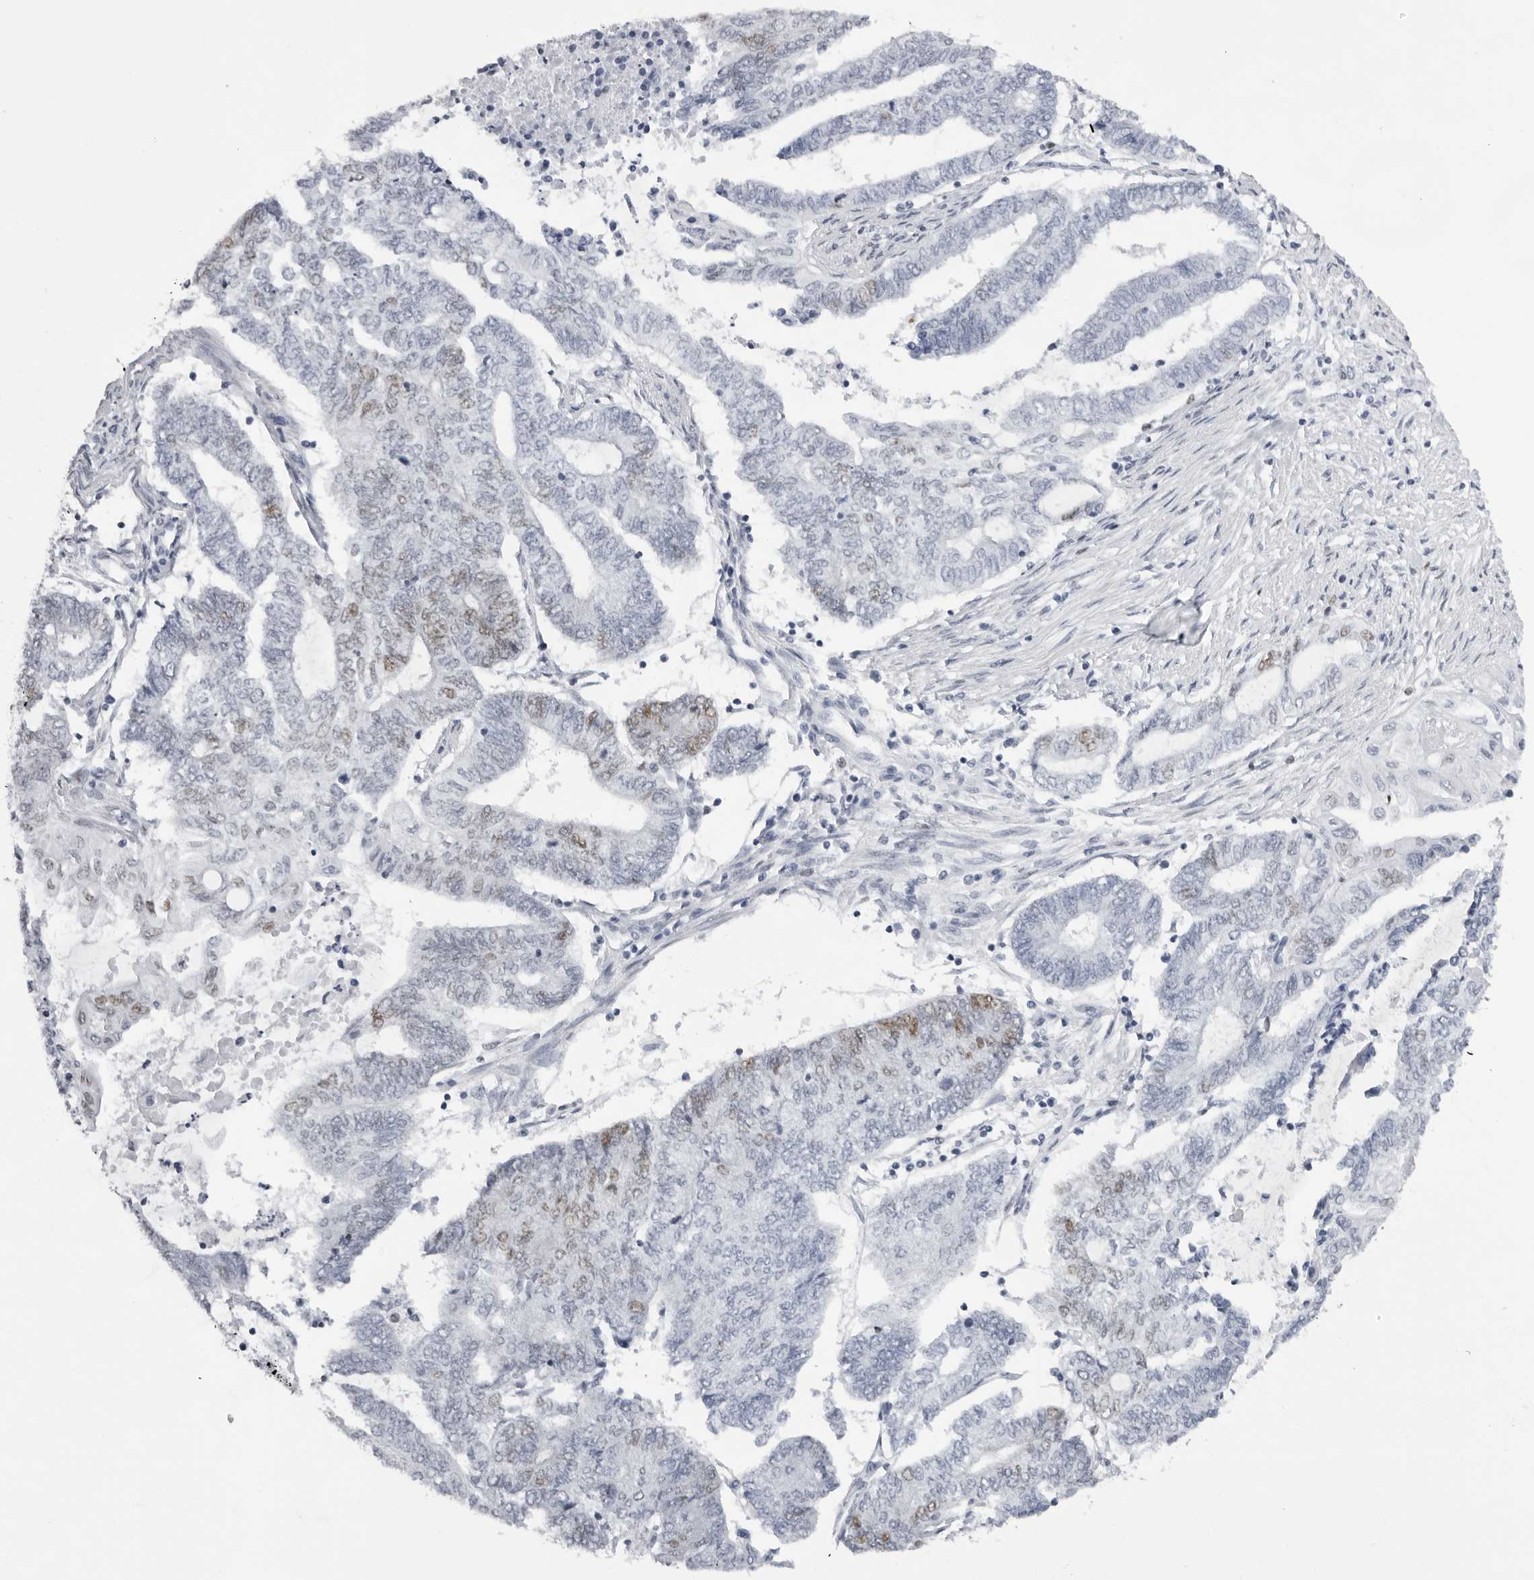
{"staining": {"intensity": "moderate", "quantity": "25%-75%", "location": "nuclear"}, "tissue": "endometrial cancer", "cell_type": "Tumor cells", "image_type": "cancer", "snomed": [{"axis": "morphology", "description": "Adenocarcinoma, NOS"}, {"axis": "topography", "description": "Uterus"}, {"axis": "topography", "description": "Endometrium"}], "caption": "IHC of human endometrial cancer (adenocarcinoma) demonstrates medium levels of moderate nuclear staining in approximately 25%-75% of tumor cells.", "gene": "IRF2BP2", "patient": {"sex": "female", "age": 70}}